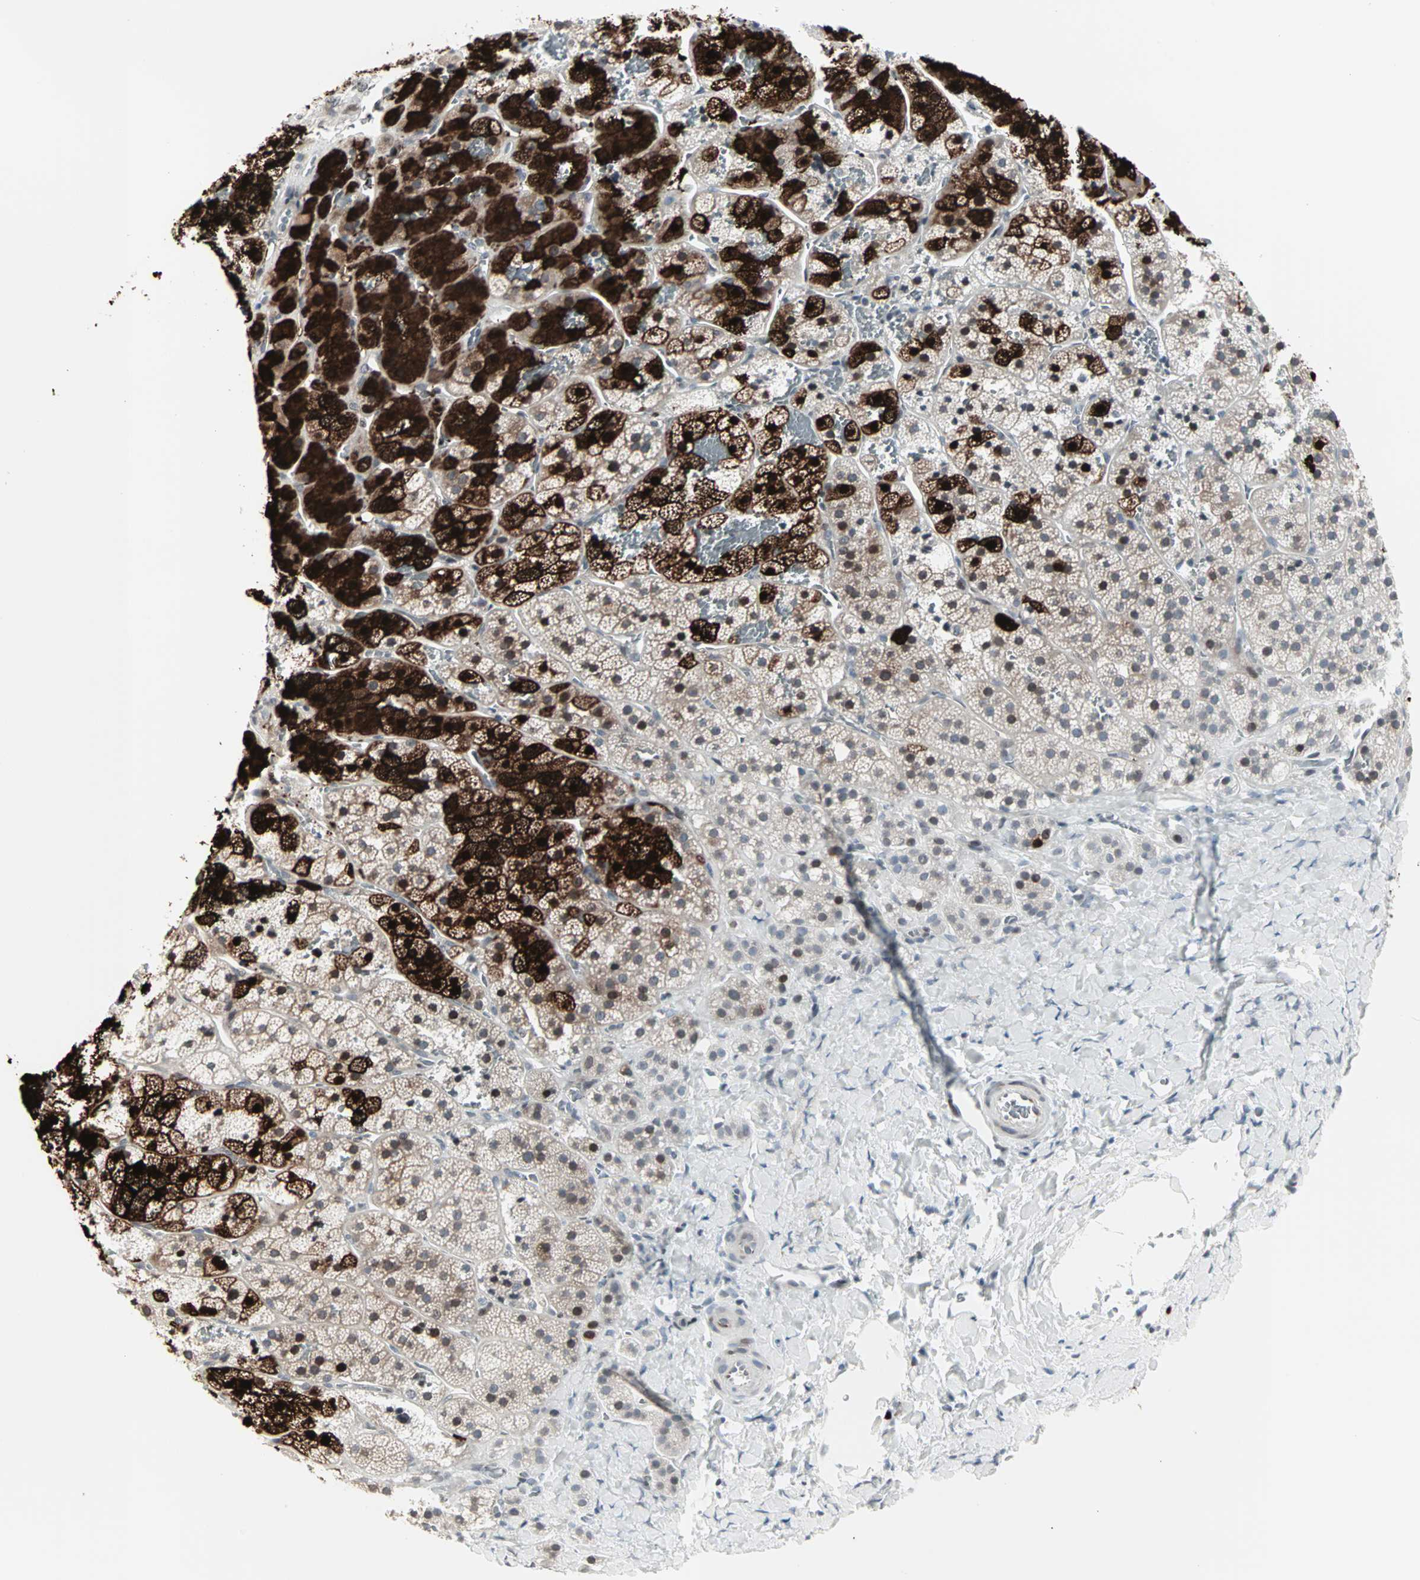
{"staining": {"intensity": "strong", "quantity": "25%-75%", "location": "cytoplasmic/membranous,nuclear"}, "tissue": "adrenal gland", "cell_type": "Glandular cells", "image_type": "normal", "snomed": [{"axis": "morphology", "description": "Normal tissue, NOS"}, {"axis": "topography", "description": "Adrenal gland"}], "caption": "DAB (3,3'-diaminobenzidine) immunohistochemical staining of unremarkable adrenal gland shows strong cytoplasmic/membranous,nuclear protein staining in about 25%-75% of glandular cells.", "gene": "CBLC", "patient": {"sex": "female", "age": 44}}